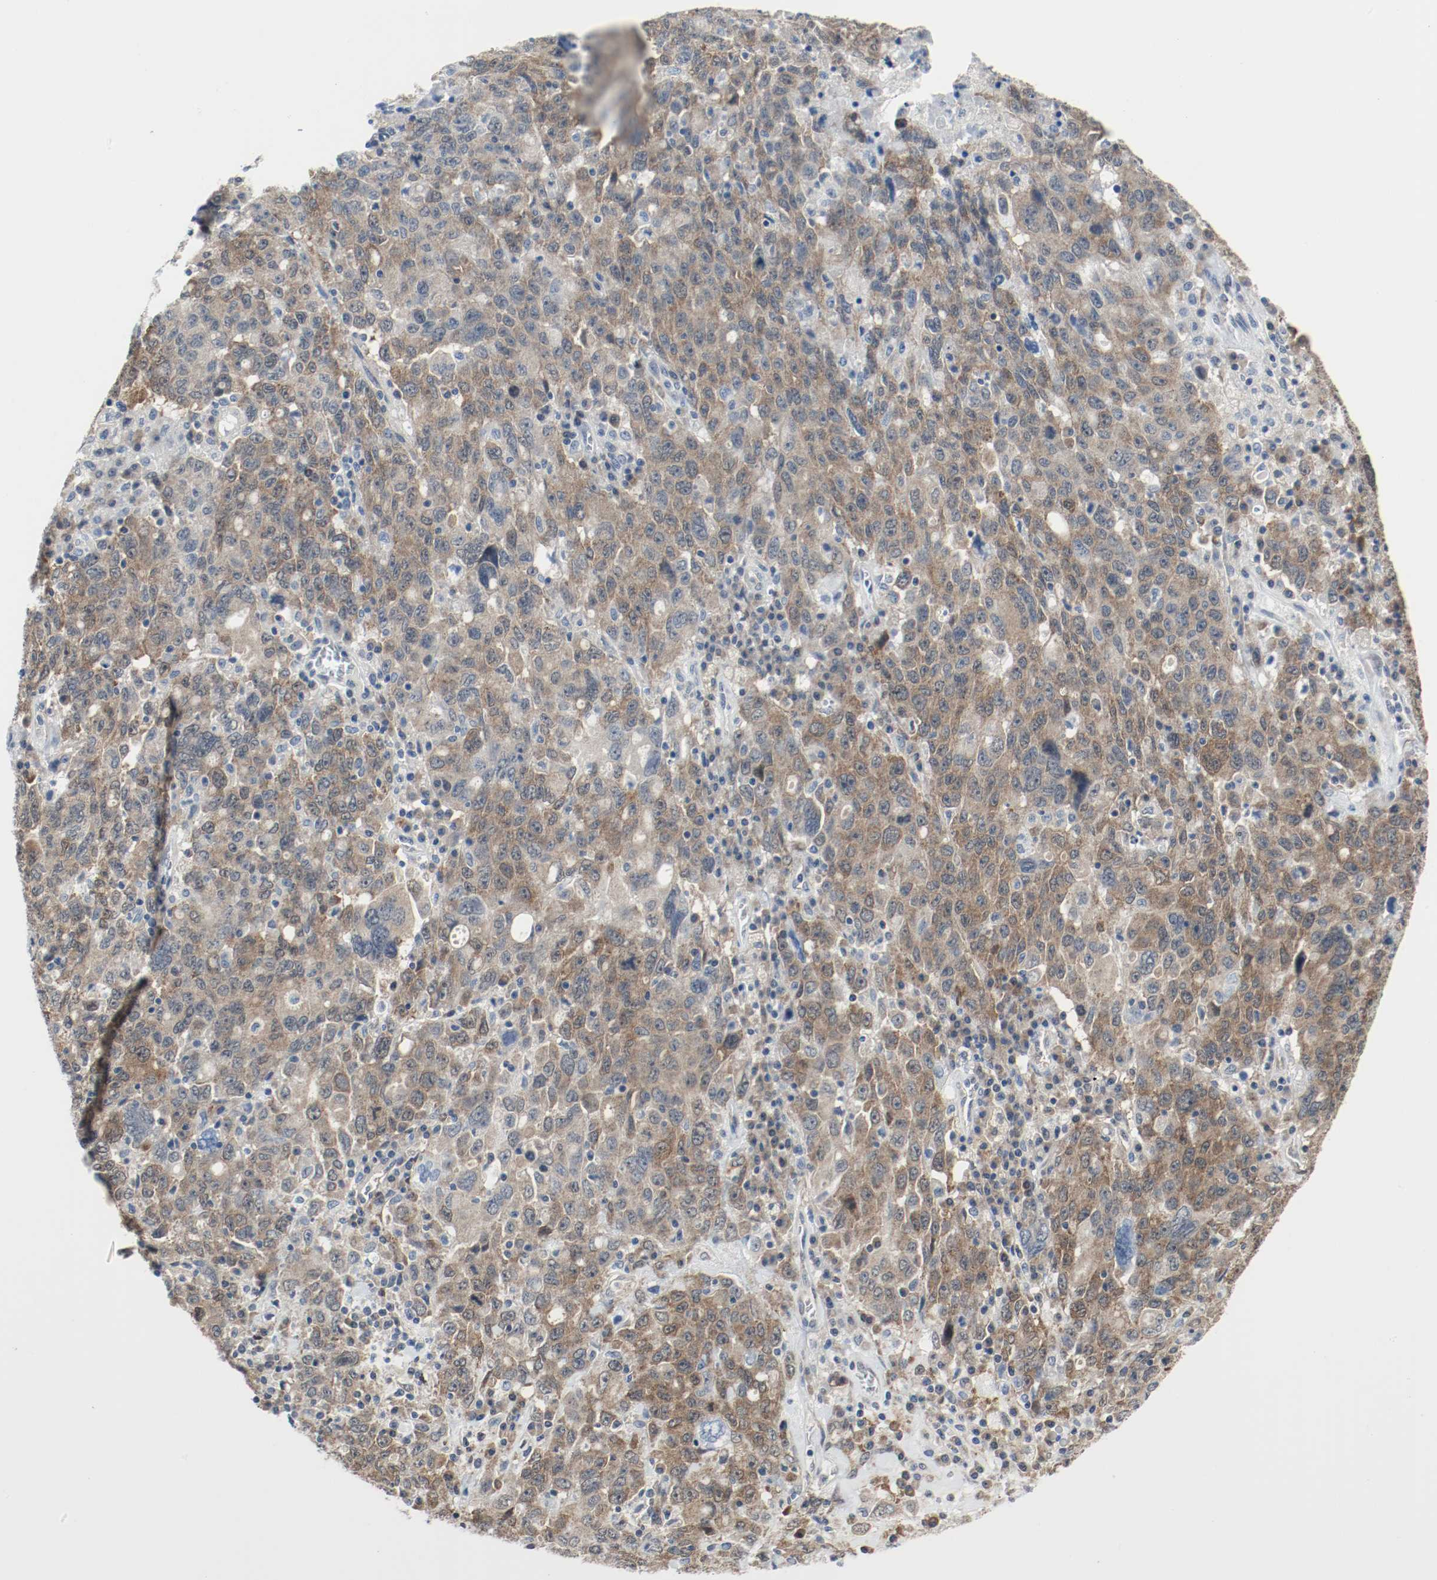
{"staining": {"intensity": "weak", "quantity": ">75%", "location": "cytoplasmic/membranous,nuclear"}, "tissue": "ovarian cancer", "cell_type": "Tumor cells", "image_type": "cancer", "snomed": [{"axis": "morphology", "description": "Carcinoma, endometroid"}, {"axis": "topography", "description": "Ovary"}], "caption": "Protein expression analysis of ovarian endometroid carcinoma demonstrates weak cytoplasmic/membranous and nuclear staining in approximately >75% of tumor cells.", "gene": "PPME1", "patient": {"sex": "female", "age": 62}}